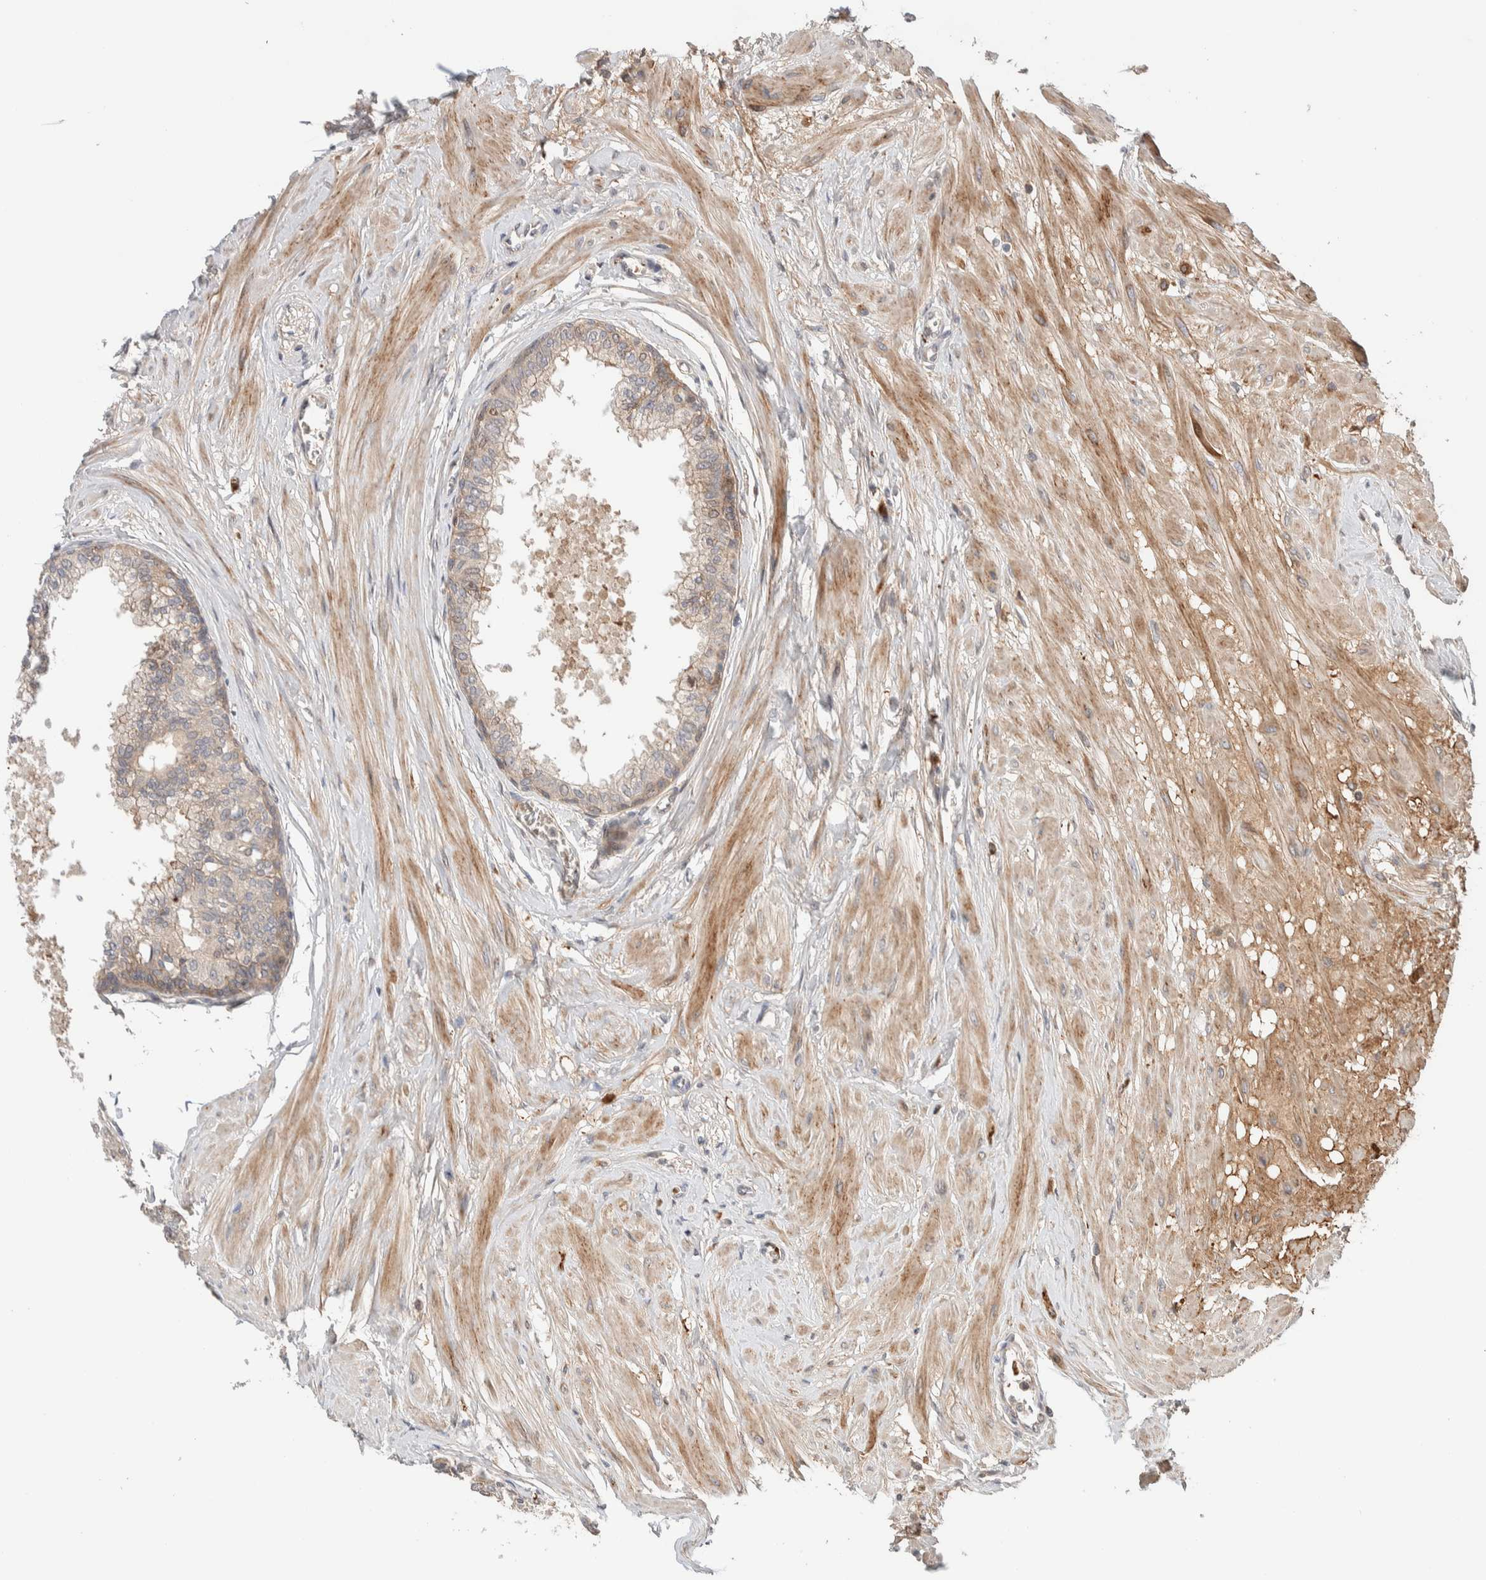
{"staining": {"intensity": "weak", "quantity": "25%-75%", "location": "cytoplasmic/membranous"}, "tissue": "seminal vesicle", "cell_type": "Glandular cells", "image_type": "normal", "snomed": [{"axis": "morphology", "description": "Normal tissue, NOS"}, {"axis": "topography", "description": "Prostate"}, {"axis": "topography", "description": "Seminal veicle"}], "caption": "Weak cytoplasmic/membranous protein positivity is identified in approximately 25%-75% of glandular cells in seminal vesicle.", "gene": "CASK", "patient": {"sex": "male", "age": 60}}